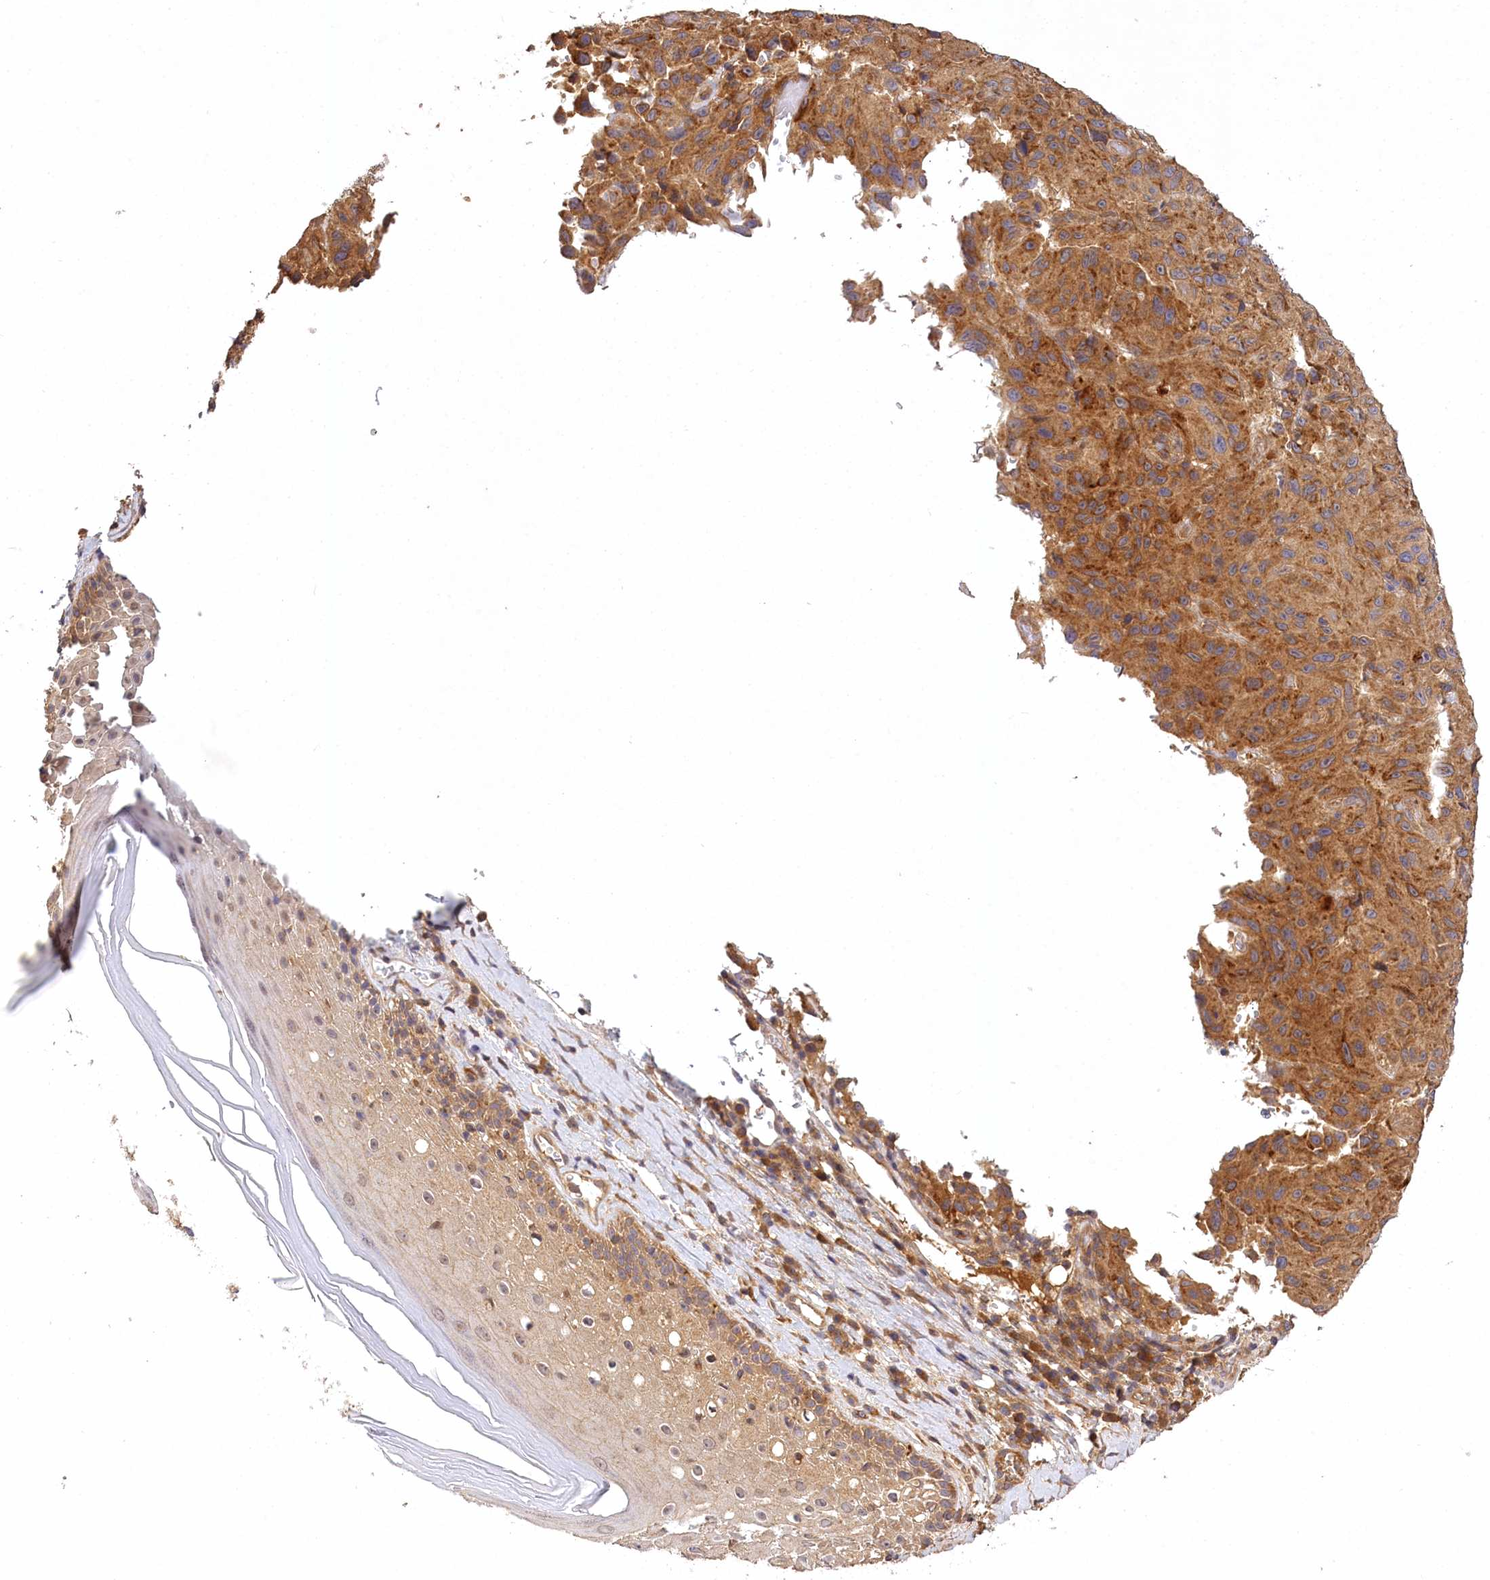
{"staining": {"intensity": "moderate", "quantity": ">75%", "location": "cytoplasmic/membranous"}, "tissue": "melanoma", "cell_type": "Tumor cells", "image_type": "cancer", "snomed": [{"axis": "morphology", "description": "Malignant melanoma, NOS"}, {"axis": "topography", "description": "Skin"}], "caption": "DAB (3,3'-diaminobenzidine) immunohistochemical staining of melanoma exhibits moderate cytoplasmic/membranous protein positivity in approximately >75% of tumor cells.", "gene": "LSS", "patient": {"sex": "male", "age": 66}}